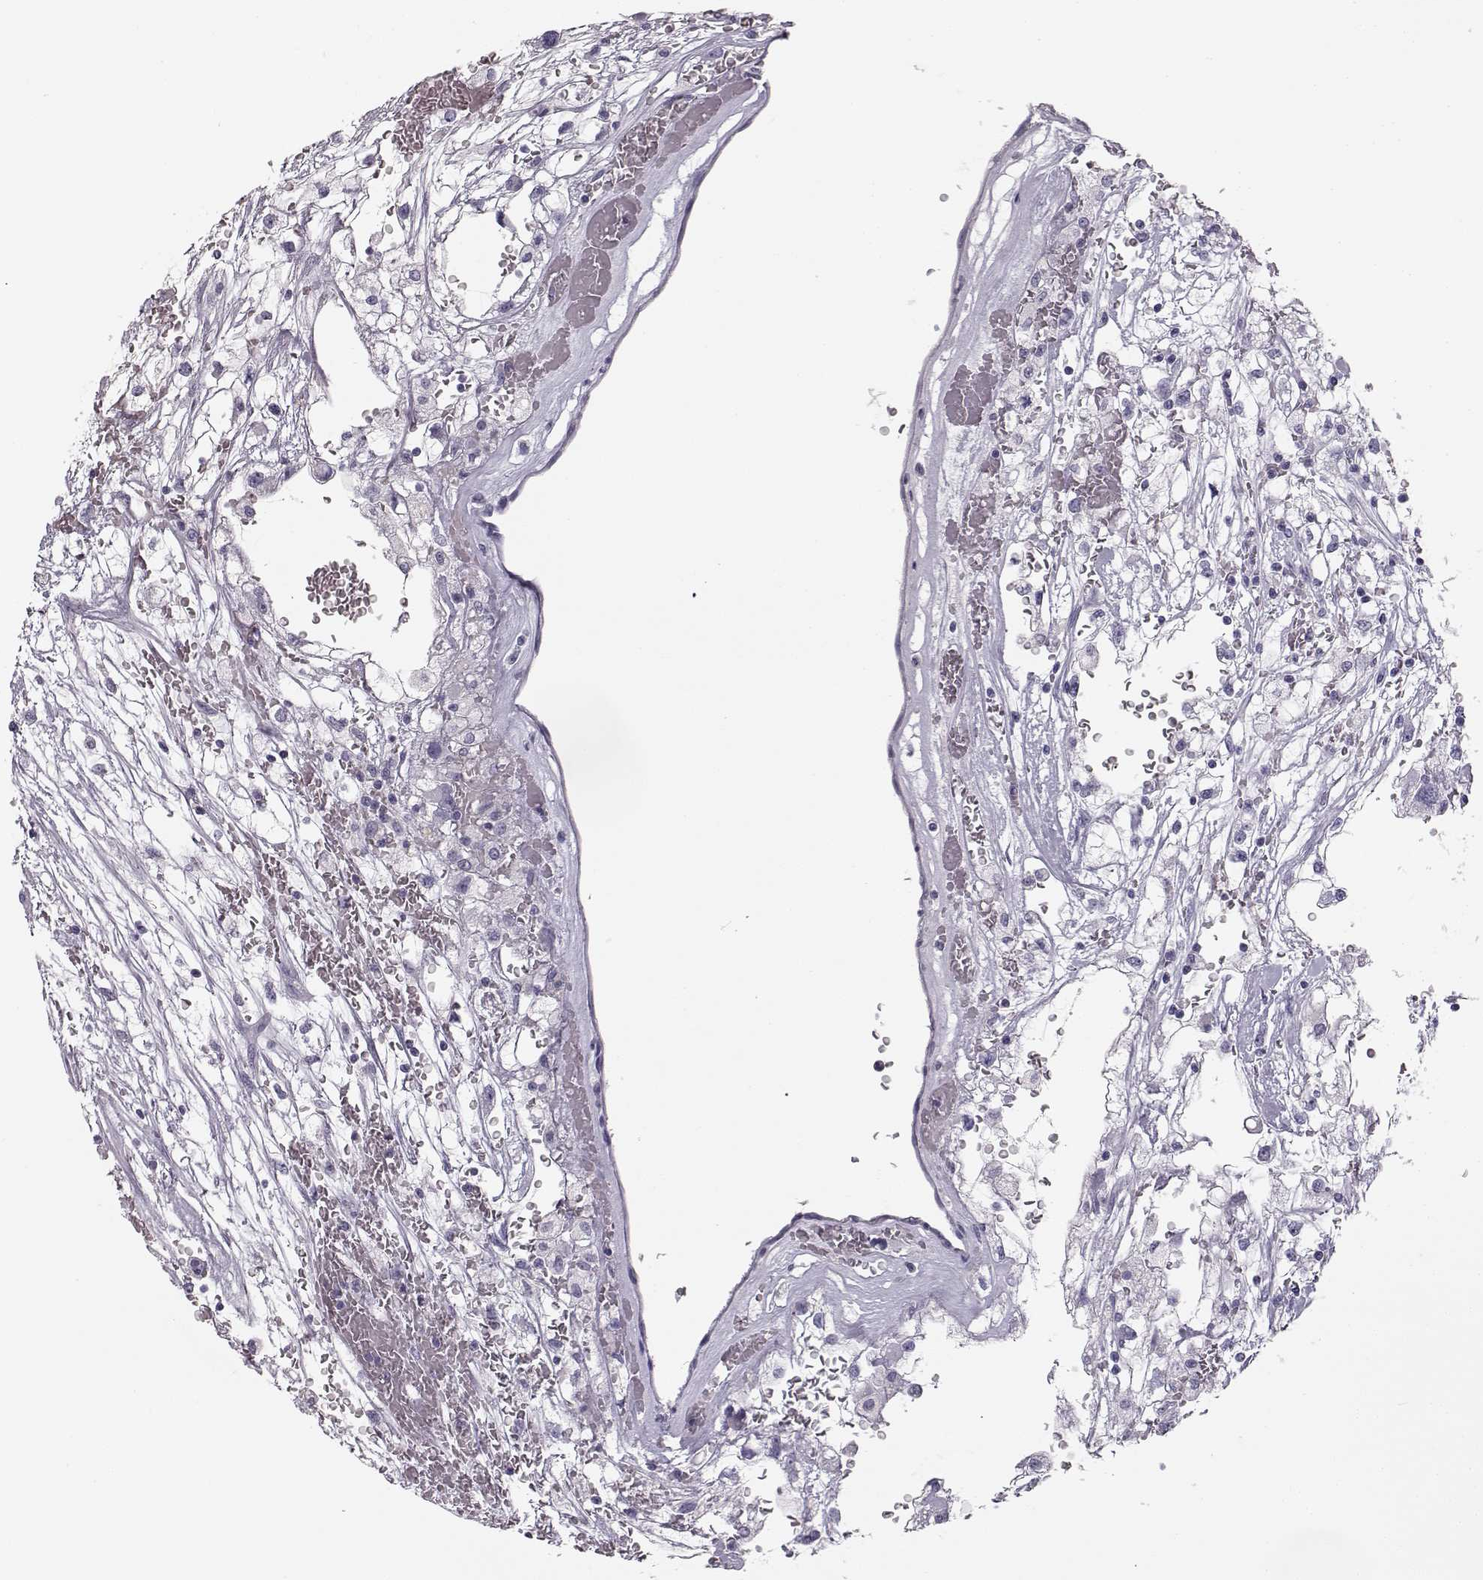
{"staining": {"intensity": "negative", "quantity": "none", "location": "none"}, "tissue": "renal cancer", "cell_type": "Tumor cells", "image_type": "cancer", "snomed": [{"axis": "morphology", "description": "Adenocarcinoma, NOS"}, {"axis": "topography", "description": "Kidney"}], "caption": "This is an immunohistochemistry (IHC) histopathology image of human renal adenocarcinoma. There is no expression in tumor cells.", "gene": "BFSP2", "patient": {"sex": "male", "age": 59}}